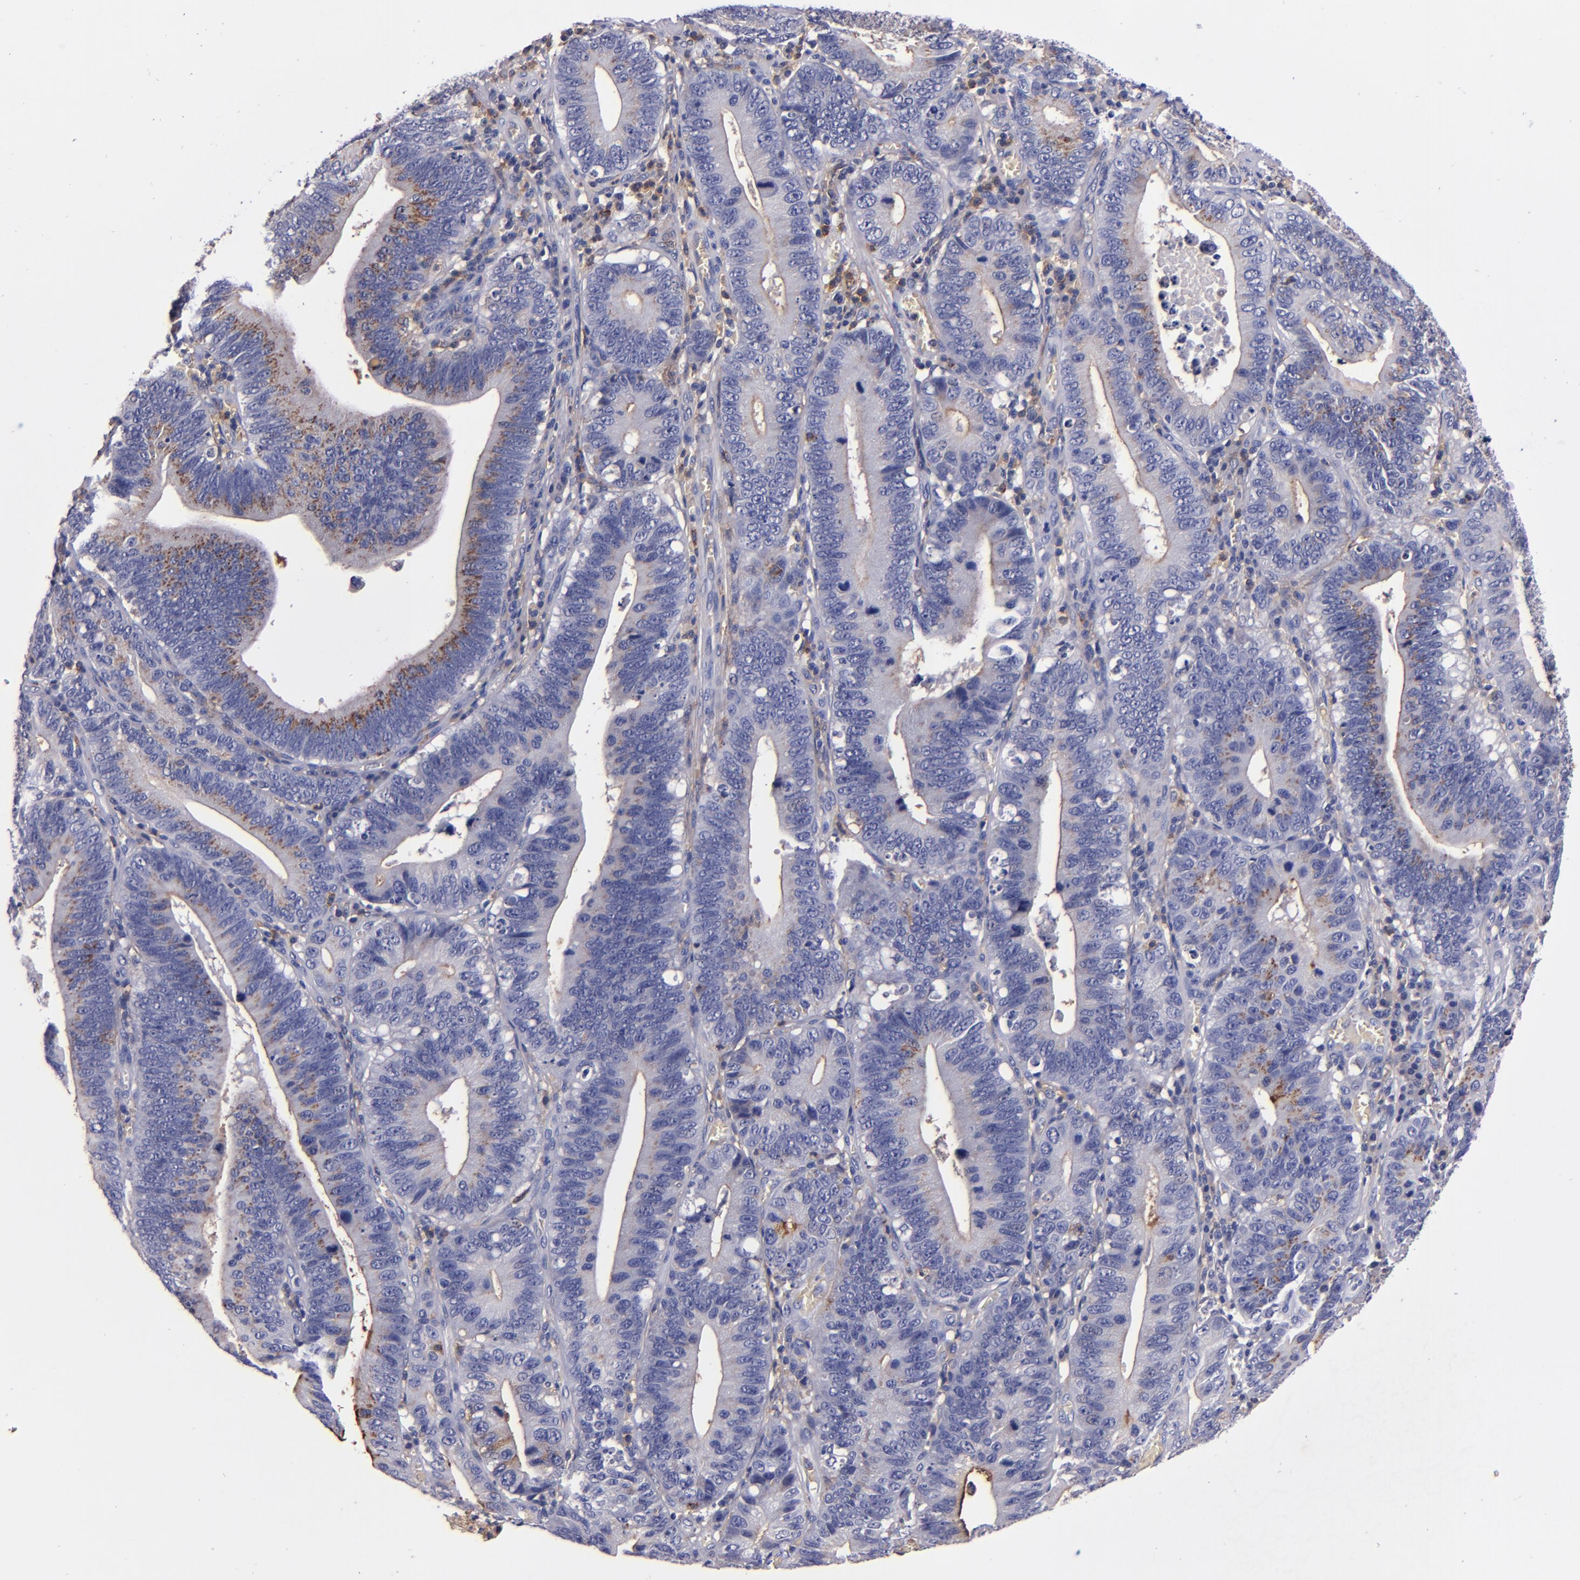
{"staining": {"intensity": "moderate", "quantity": "<25%", "location": "cytoplasmic/membranous"}, "tissue": "stomach cancer", "cell_type": "Tumor cells", "image_type": "cancer", "snomed": [{"axis": "morphology", "description": "Adenocarcinoma, NOS"}, {"axis": "topography", "description": "Stomach"}, {"axis": "topography", "description": "Gastric cardia"}], "caption": "An immunohistochemistry (IHC) histopathology image of neoplastic tissue is shown. Protein staining in brown highlights moderate cytoplasmic/membranous positivity in adenocarcinoma (stomach) within tumor cells.", "gene": "SIRPA", "patient": {"sex": "male", "age": 59}}